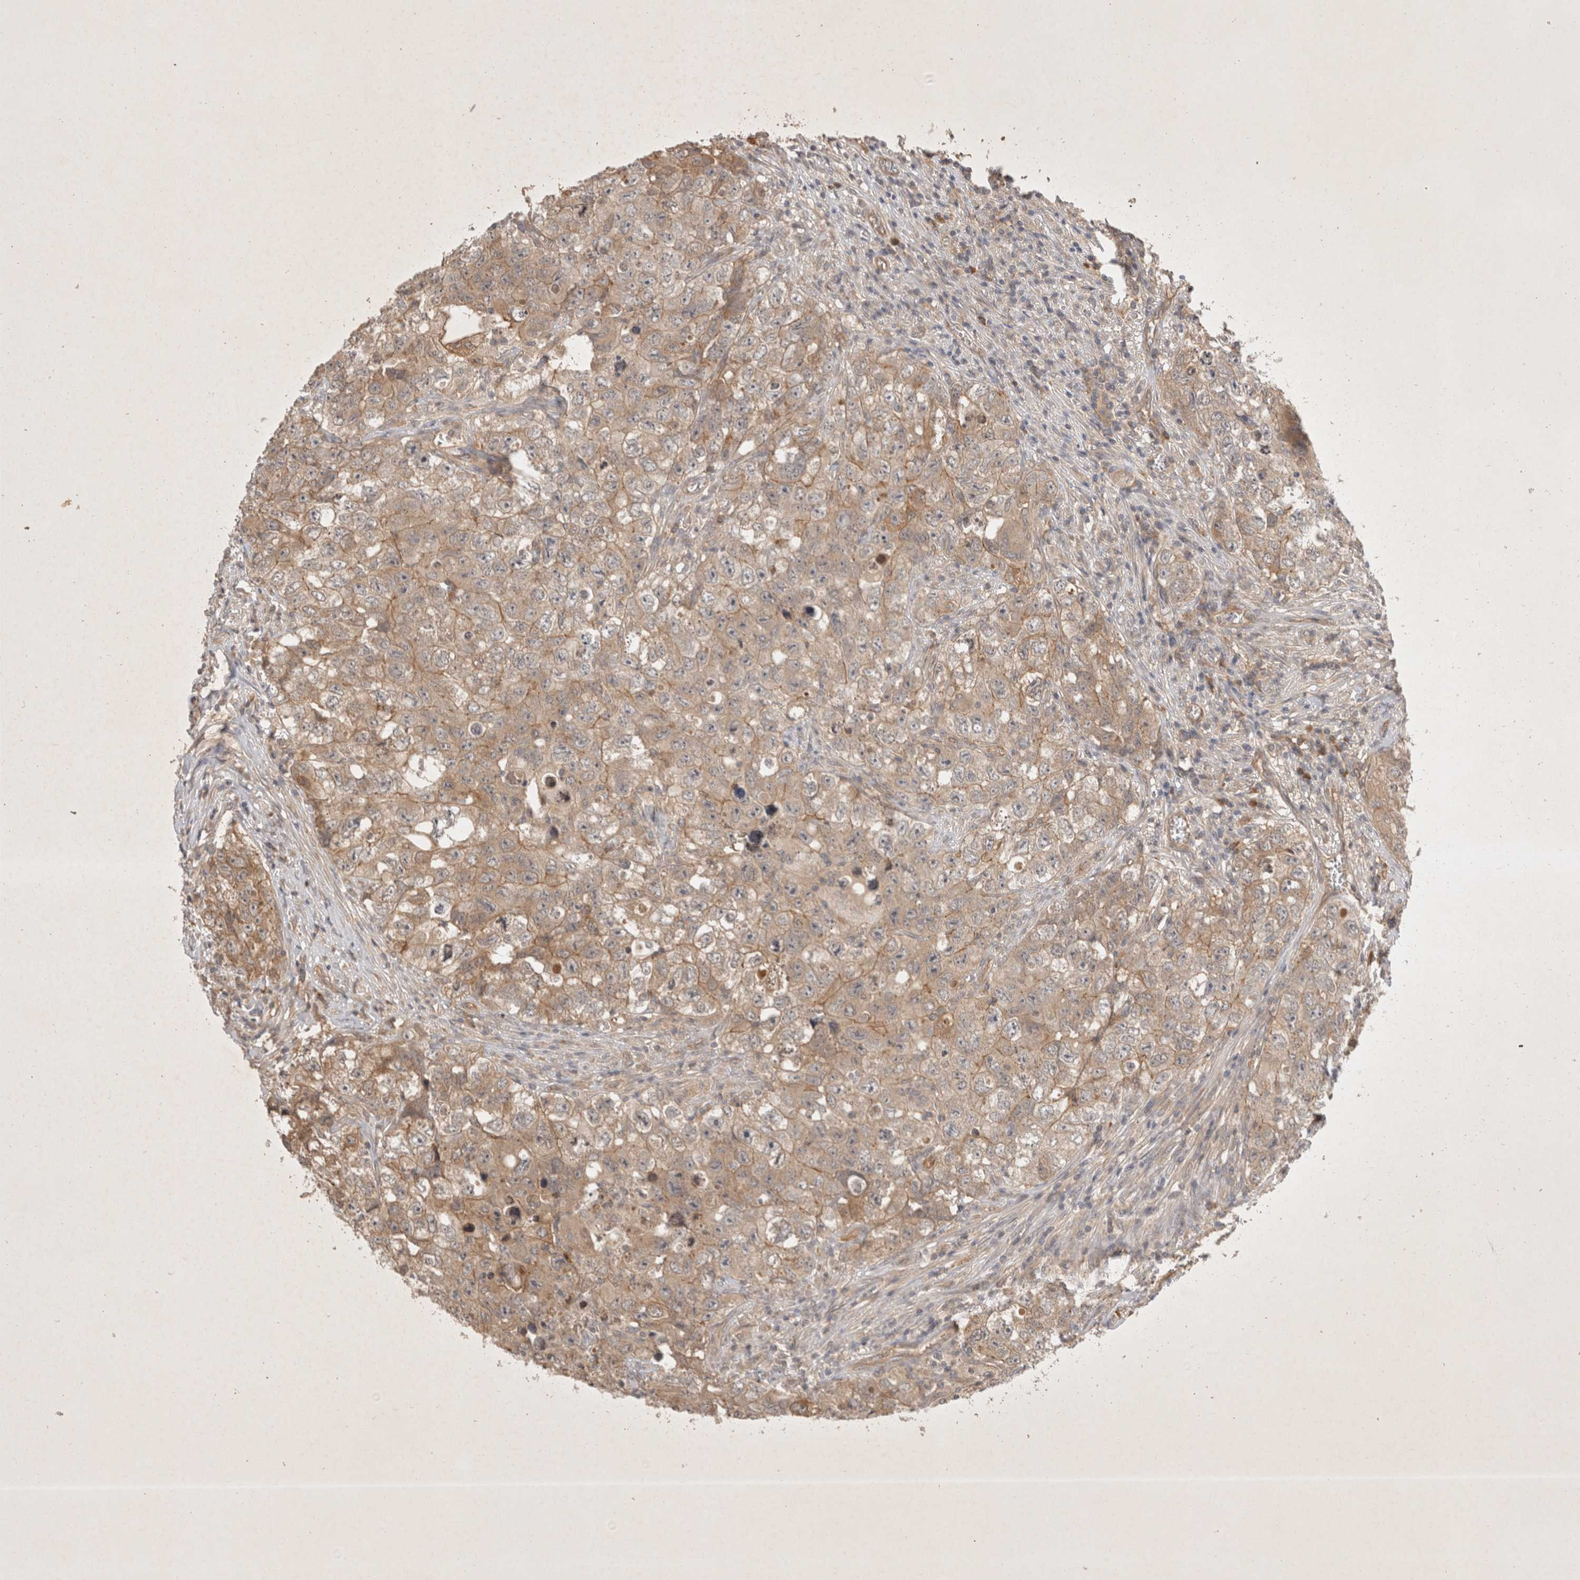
{"staining": {"intensity": "moderate", "quantity": ">75%", "location": "cytoplasmic/membranous"}, "tissue": "testis cancer", "cell_type": "Tumor cells", "image_type": "cancer", "snomed": [{"axis": "morphology", "description": "Seminoma, NOS"}, {"axis": "morphology", "description": "Carcinoma, Embryonal, NOS"}, {"axis": "topography", "description": "Testis"}], "caption": "Immunohistochemical staining of testis cancer demonstrates medium levels of moderate cytoplasmic/membranous protein positivity in about >75% of tumor cells.", "gene": "YES1", "patient": {"sex": "male", "age": 43}}